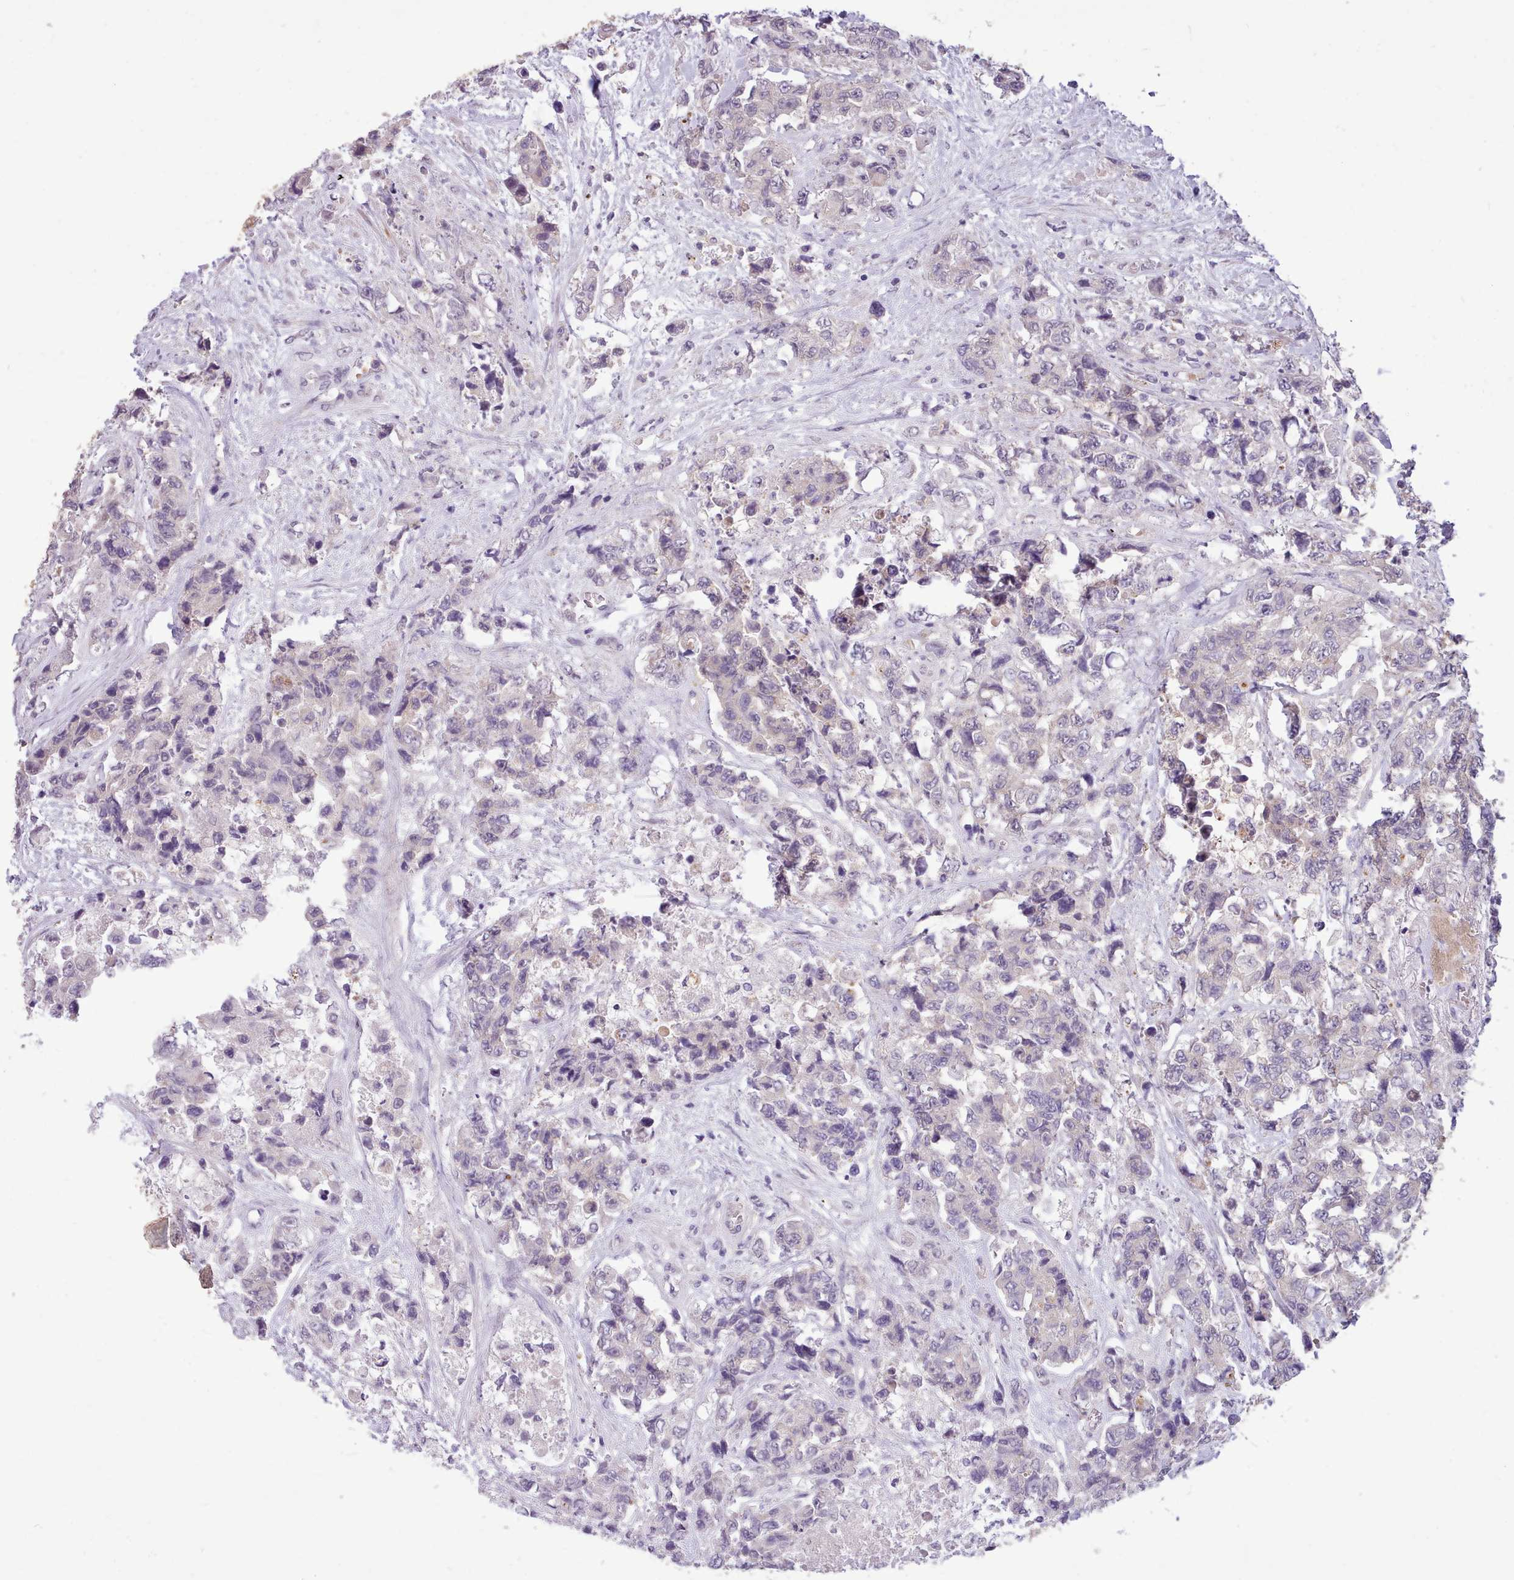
{"staining": {"intensity": "negative", "quantity": "none", "location": "none"}, "tissue": "urothelial cancer", "cell_type": "Tumor cells", "image_type": "cancer", "snomed": [{"axis": "morphology", "description": "Urothelial carcinoma, High grade"}, {"axis": "topography", "description": "Urinary bladder"}], "caption": "Micrograph shows no significant protein staining in tumor cells of urothelial cancer.", "gene": "ZNF607", "patient": {"sex": "female", "age": 78}}